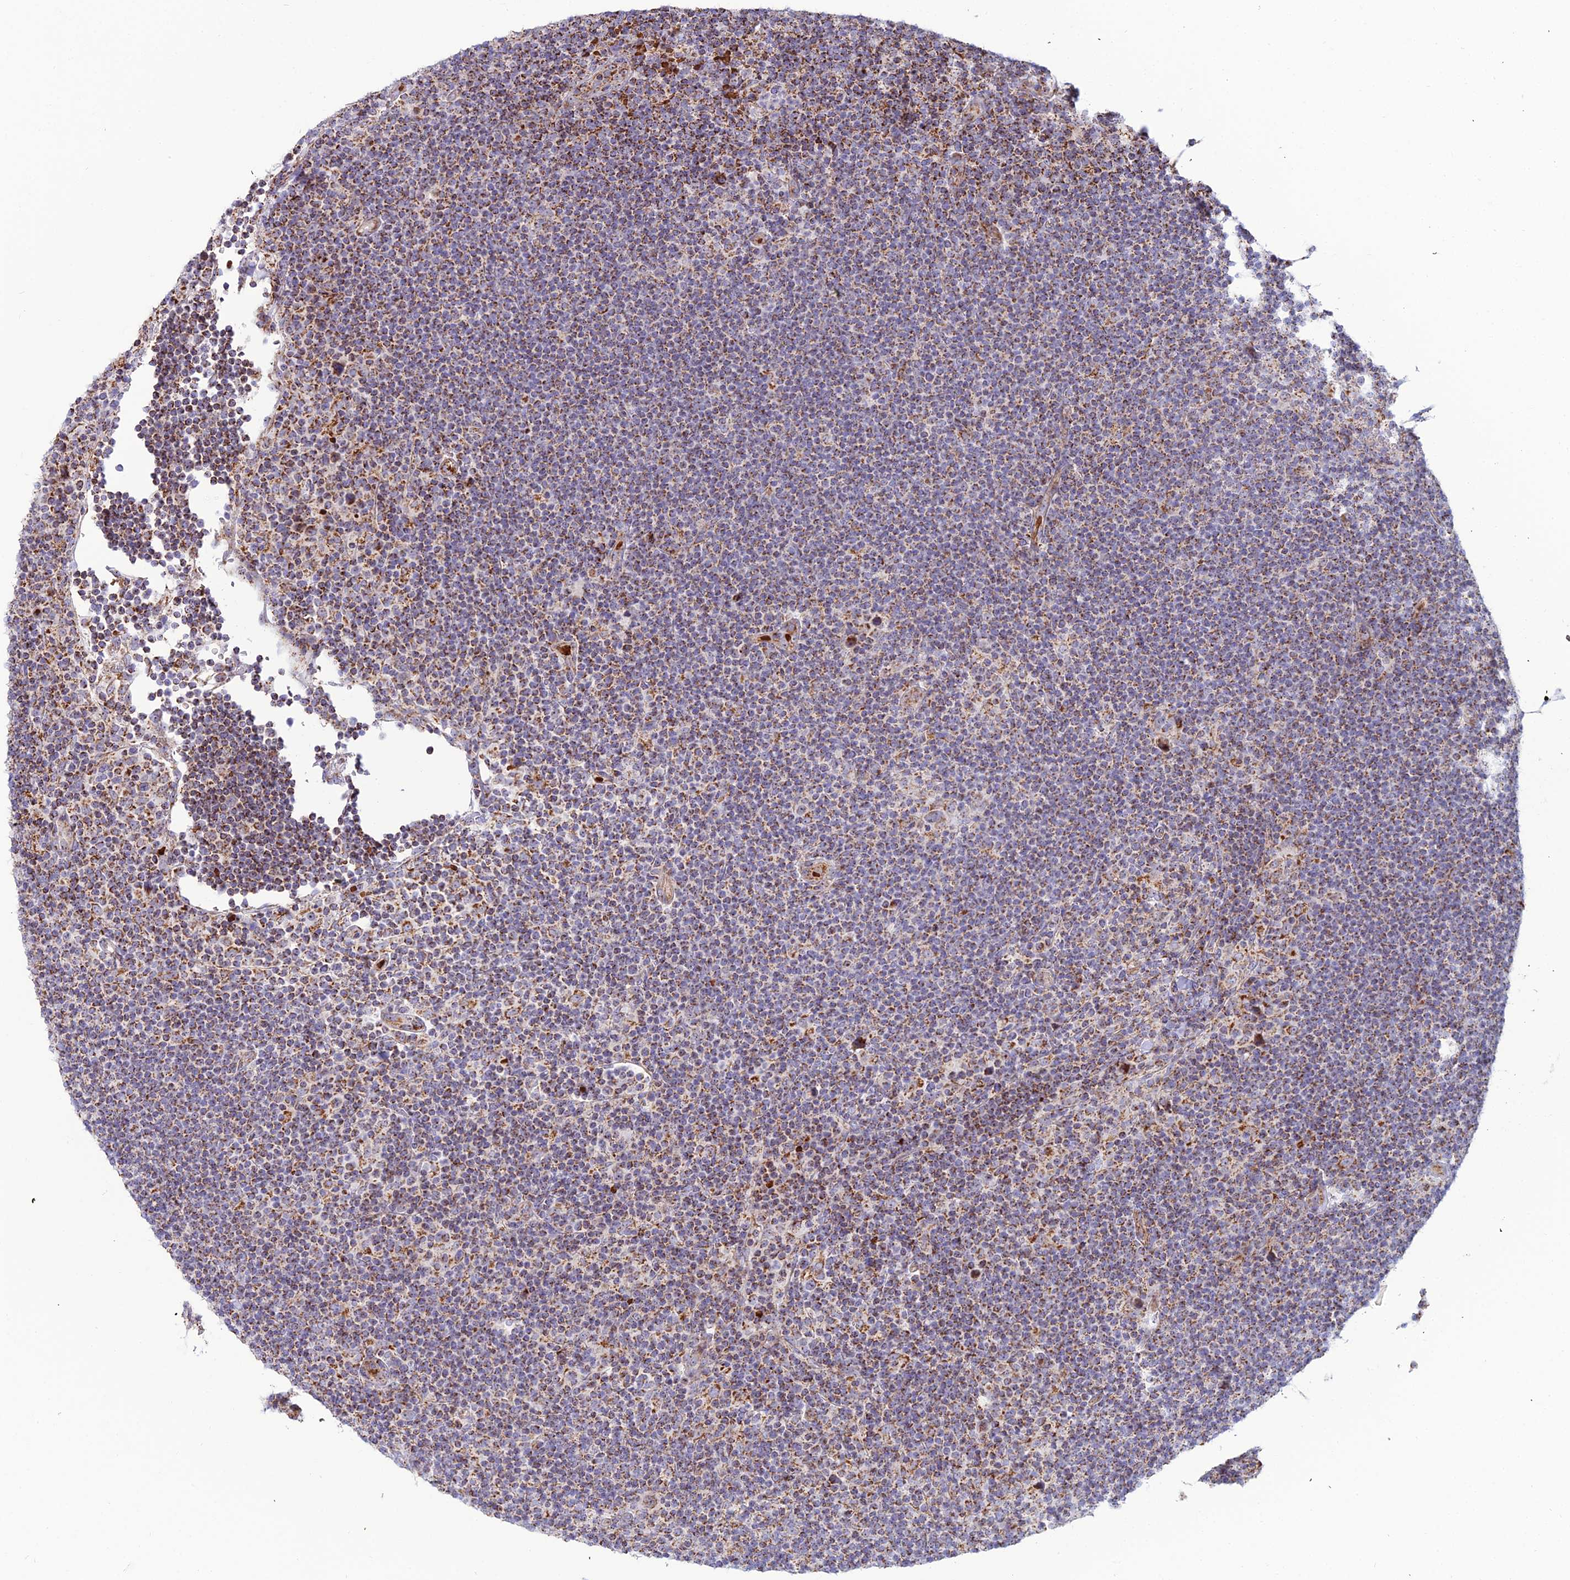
{"staining": {"intensity": "strong", "quantity": "25%-75%", "location": "cytoplasmic/membranous"}, "tissue": "lymphoma", "cell_type": "Tumor cells", "image_type": "cancer", "snomed": [{"axis": "morphology", "description": "Hodgkin's disease, NOS"}, {"axis": "topography", "description": "Lymph node"}], "caption": "IHC (DAB) staining of human lymphoma displays strong cytoplasmic/membranous protein staining in approximately 25%-75% of tumor cells. The protein of interest is shown in brown color, while the nuclei are stained blue.", "gene": "SLC35F4", "patient": {"sex": "female", "age": 57}}